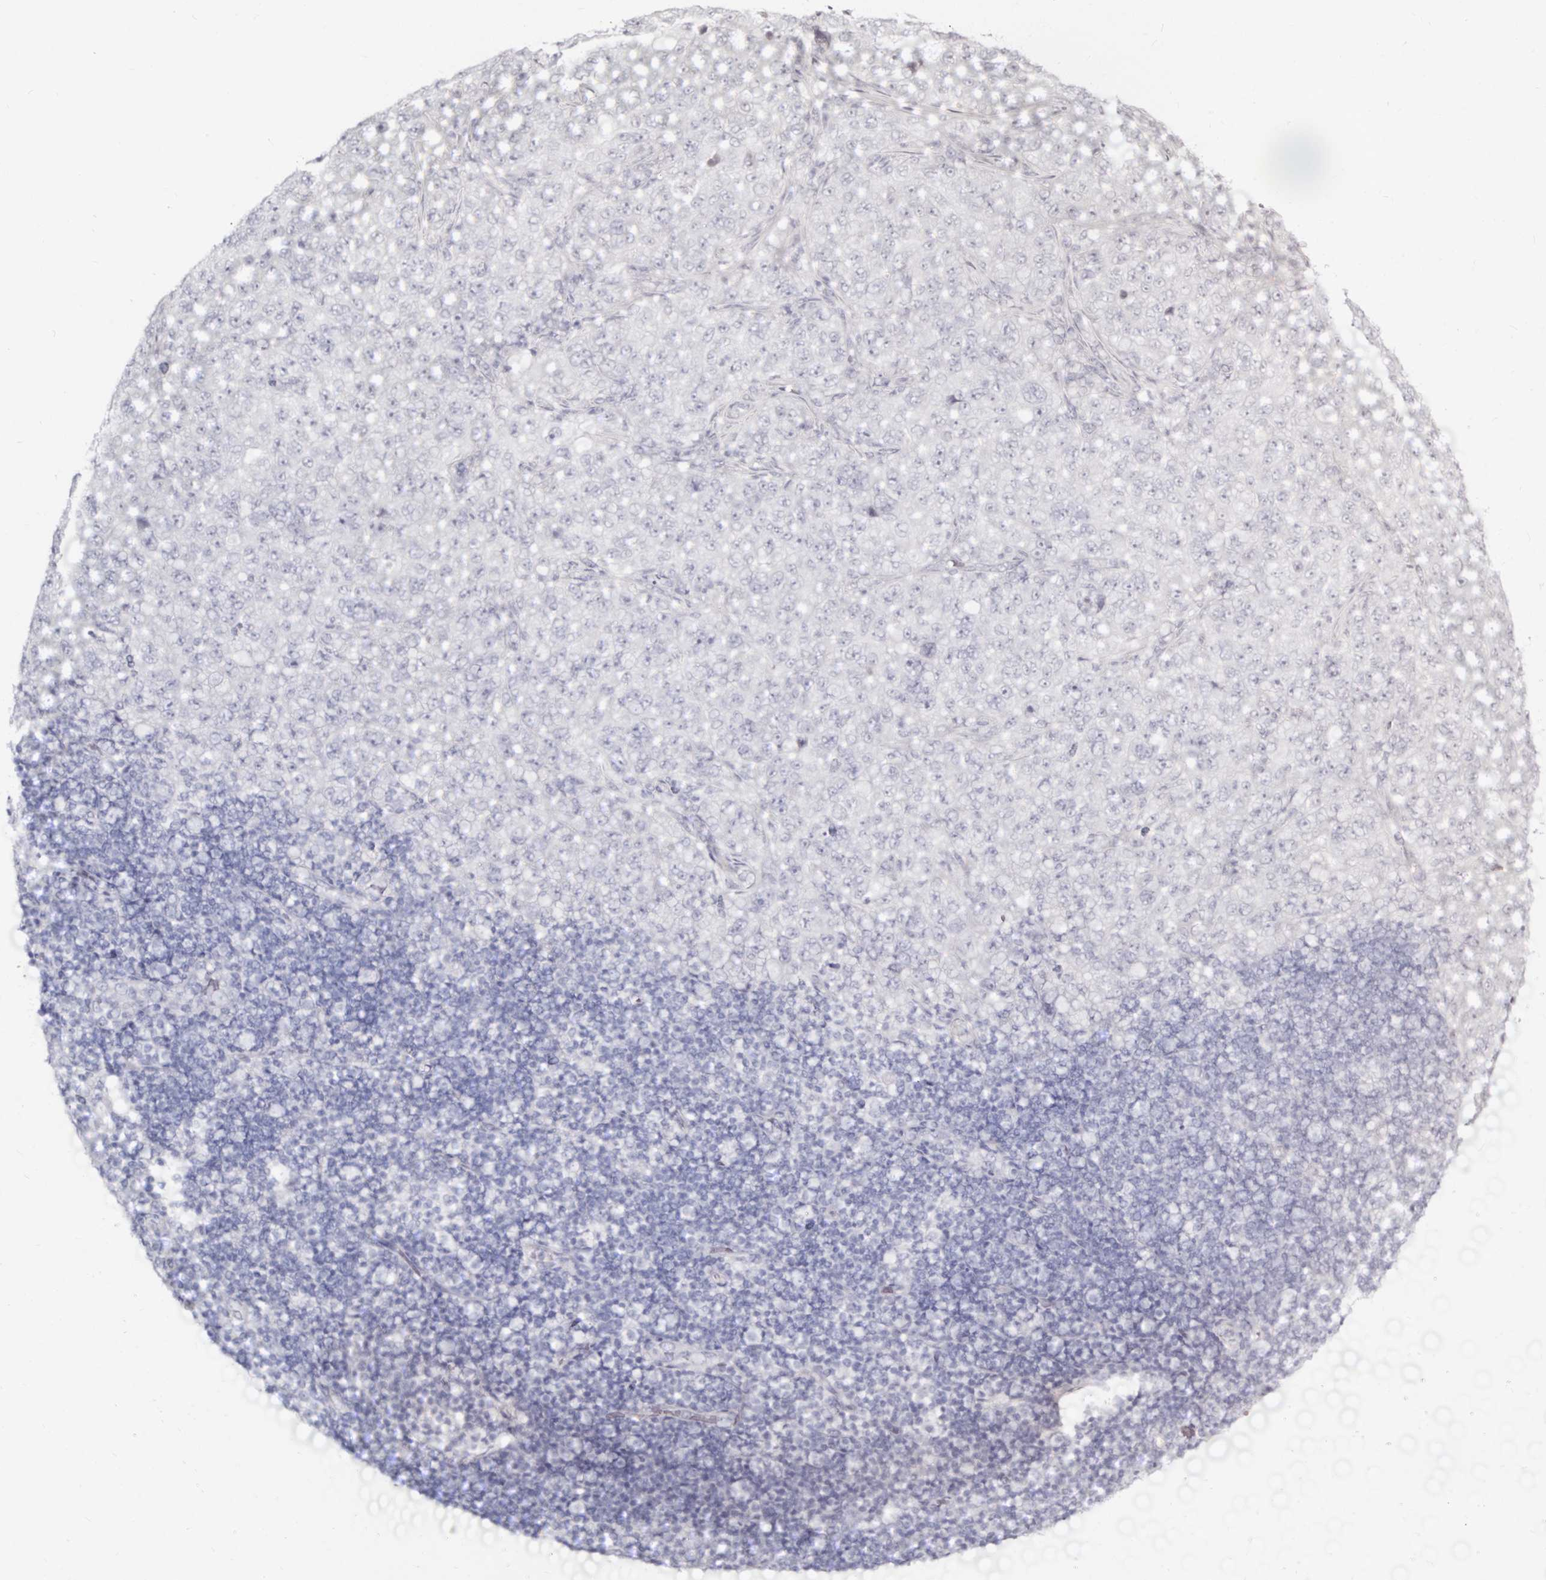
{"staining": {"intensity": "negative", "quantity": "none", "location": "none"}, "tissue": "pancreatic cancer", "cell_type": "Tumor cells", "image_type": "cancer", "snomed": [{"axis": "morphology", "description": "Adenocarcinoma, NOS"}, {"axis": "topography", "description": "Pancreas"}], "caption": "Pancreatic cancer (adenocarcinoma) was stained to show a protein in brown. There is no significant expression in tumor cells.", "gene": "LUZP4", "patient": {"sex": "male", "age": 68}}